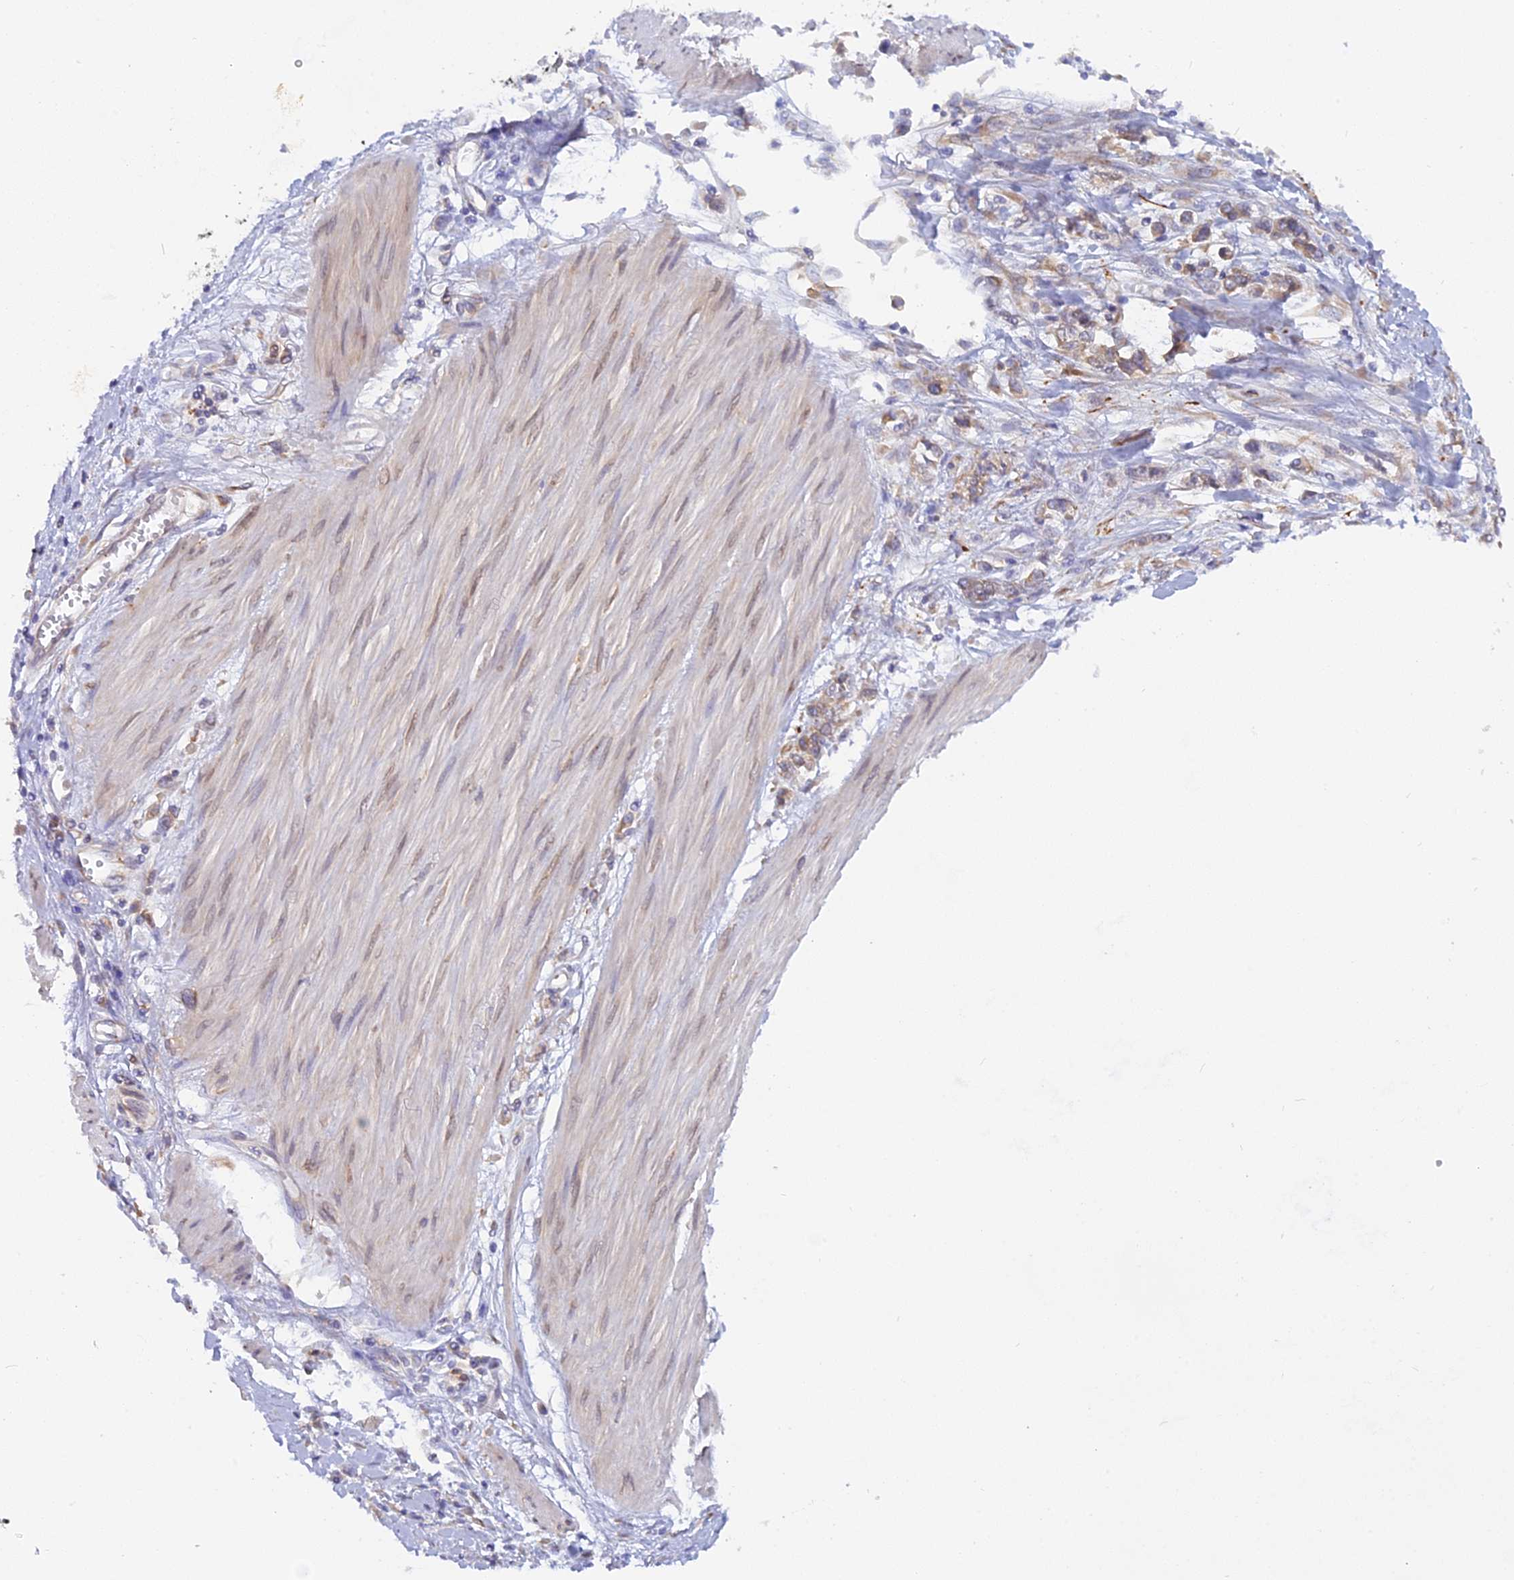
{"staining": {"intensity": "weak", "quantity": "25%-75%", "location": "cytoplasmic/membranous"}, "tissue": "stomach cancer", "cell_type": "Tumor cells", "image_type": "cancer", "snomed": [{"axis": "morphology", "description": "Adenocarcinoma, NOS"}, {"axis": "topography", "description": "Stomach"}], "caption": "This is an image of immunohistochemistry staining of adenocarcinoma (stomach), which shows weak expression in the cytoplasmic/membranous of tumor cells.", "gene": "TLCD1", "patient": {"sex": "female", "age": 76}}